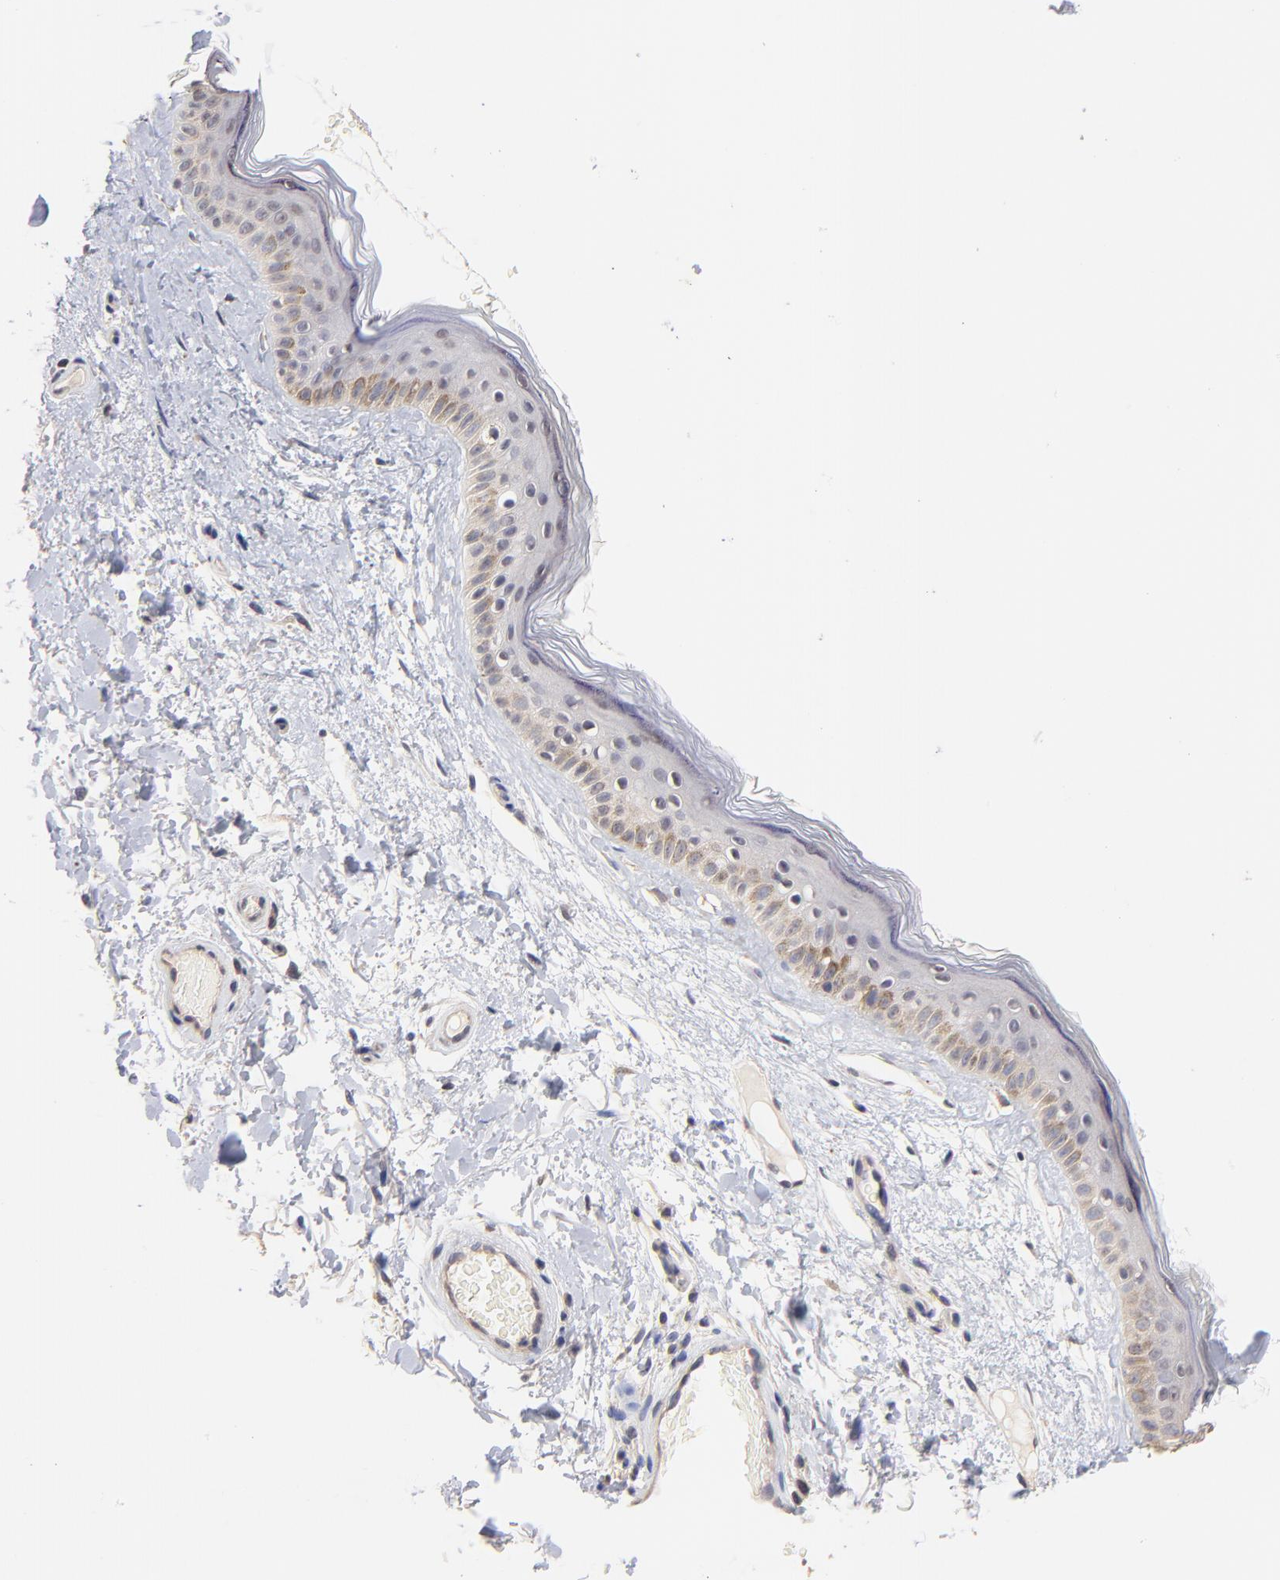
{"staining": {"intensity": "weak", "quantity": ">75%", "location": "cytoplasmic/membranous"}, "tissue": "skin", "cell_type": "Fibroblasts", "image_type": "normal", "snomed": [{"axis": "morphology", "description": "Normal tissue, NOS"}, {"axis": "topography", "description": "Skin"}], "caption": "IHC of unremarkable skin demonstrates low levels of weak cytoplasmic/membranous staining in approximately >75% of fibroblasts.", "gene": "RIBC2", "patient": {"sex": "male", "age": 63}}